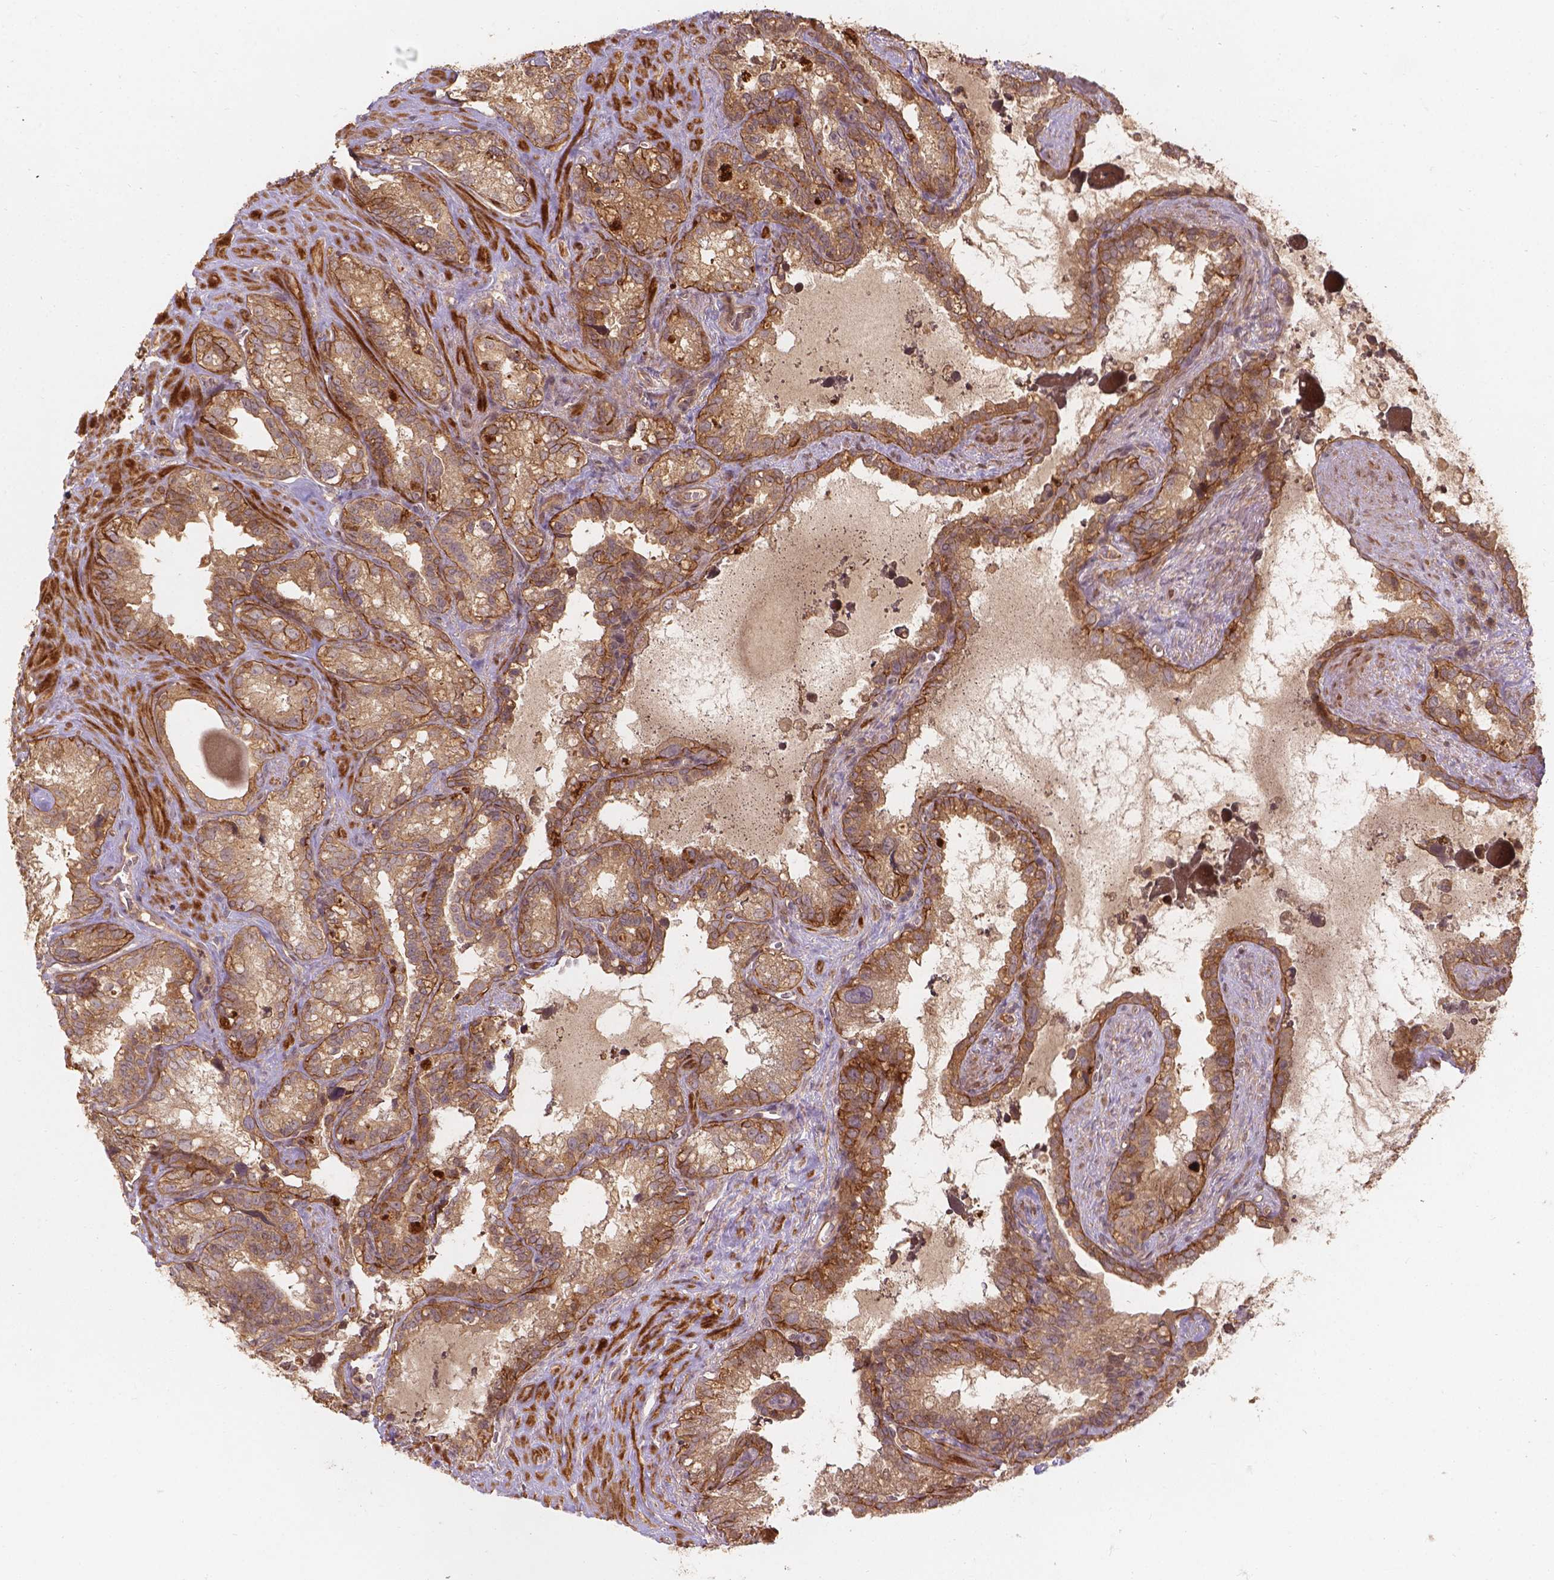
{"staining": {"intensity": "moderate", "quantity": ">75%", "location": "cytoplasmic/membranous"}, "tissue": "seminal vesicle", "cell_type": "Glandular cells", "image_type": "normal", "snomed": [{"axis": "morphology", "description": "Normal tissue, NOS"}, {"axis": "topography", "description": "Seminal veicle"}], "caption": "Protein analysis of normal seminal vesicle reveals moderate cytoplasmic/membranous staining in about >75% of glandular cells.", "gene": "XPR1", "patient": {"sex": "male", "age": 71}}